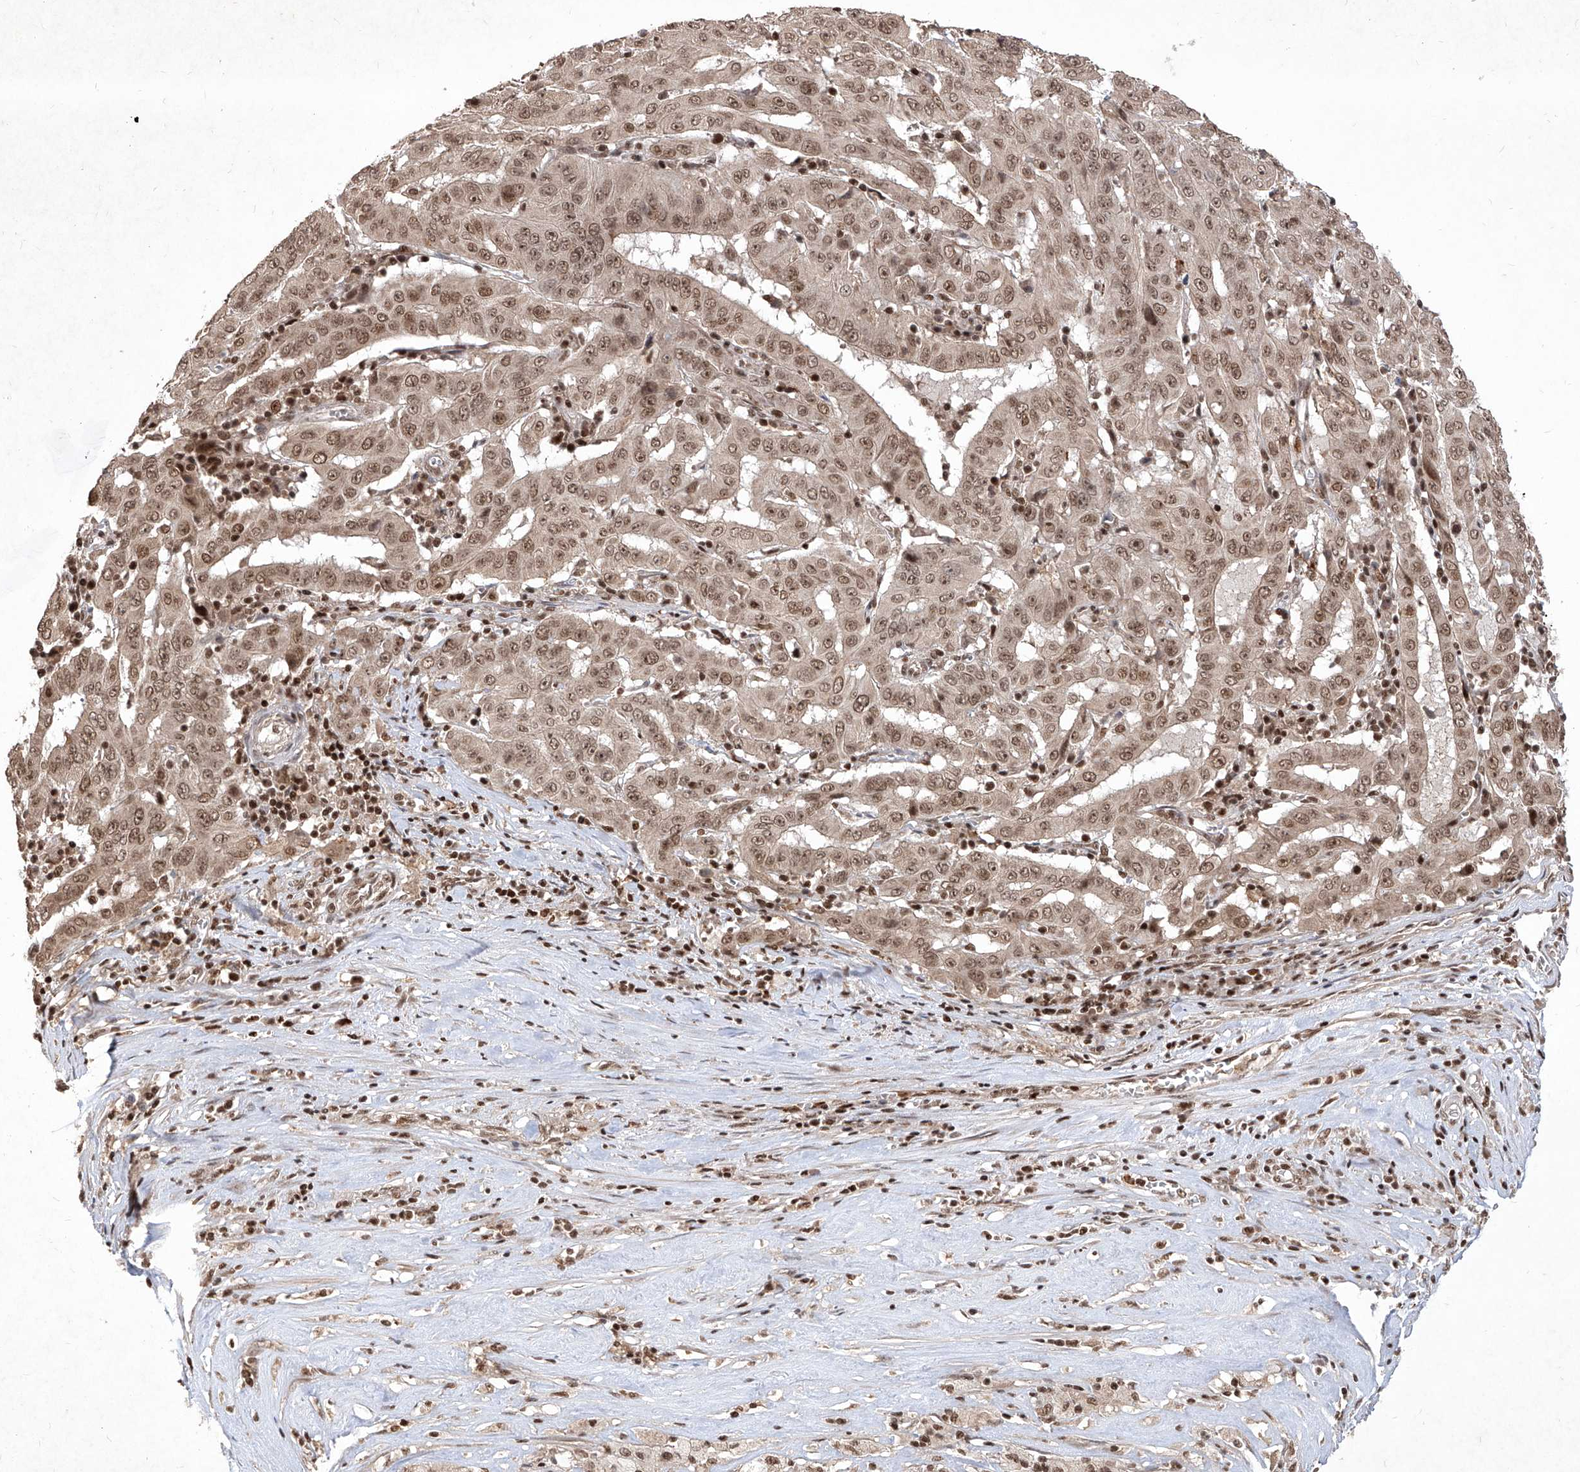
{"staining": {"intensity": "moderate", "quantity": ">75%", "location": "cytoplasmic/membranous,nuclear"}, "tissue": "pancreatic cancer", "cell_type": "Tumor cells", "image_type": "cancer", "snomed": [{"axis": "morphology", "description": "Adenocarcinoma, NOS"}, {"axis": "topography", "description": "Pancreas"}], "caption": "Human pancreatic adenocarcinoma stained with a protein marker exhibits moderate staining in tumor cells.", "gene": "IRF2", "patient": {"sex": "male", "age": 63}}